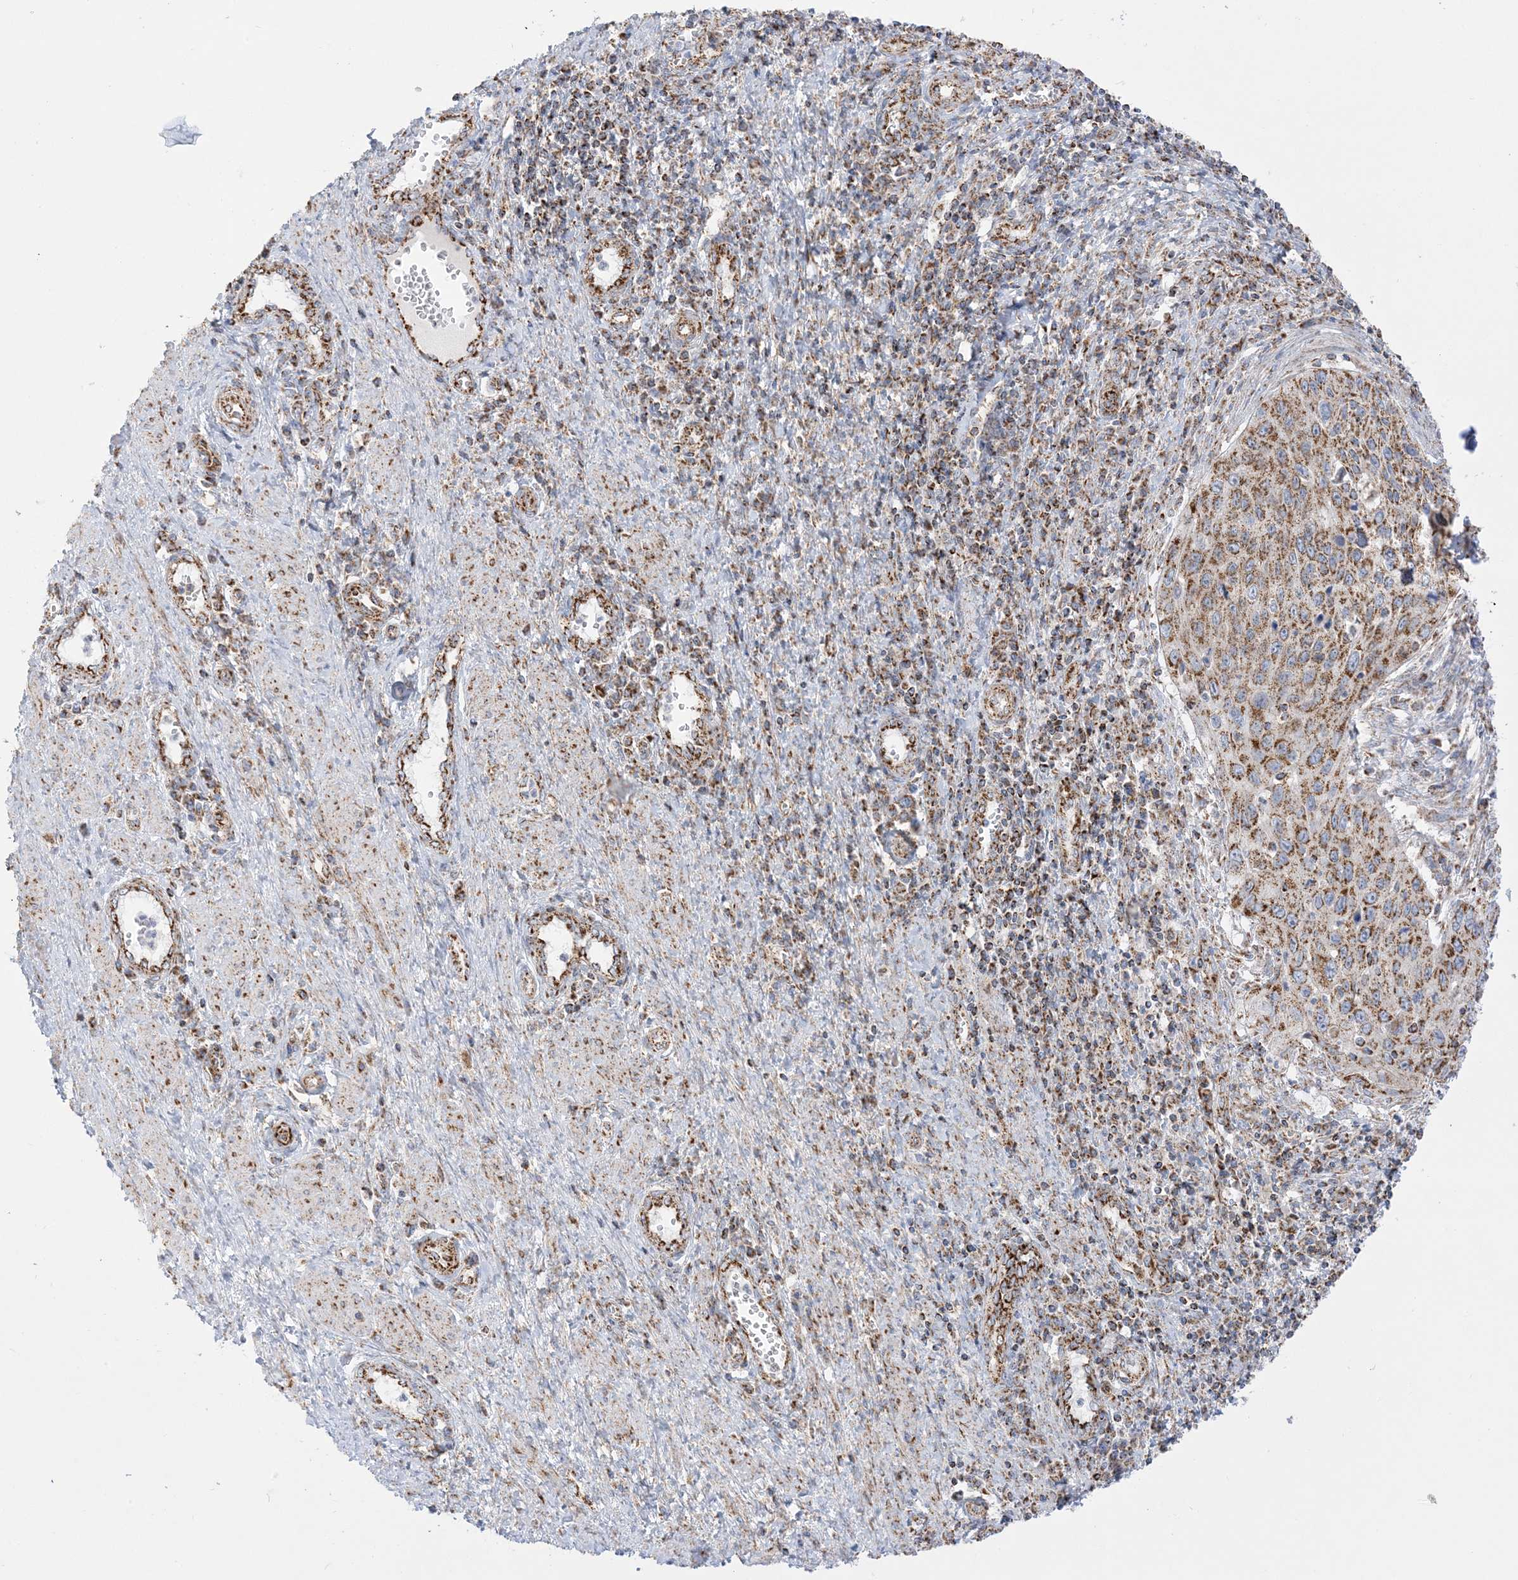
{"staining": {"intensity": "moderate", "quantity": ">75%", "location": "cytoplasmic/membranous"}, "tissue": "cervical cancer", "cell_type": "Tumor cells", "image_type": "cancer", "snomed": [{"axis": "morphology", "description": "Squamous cell carcinoma, NOS"}, {"axis": "topography", "description": "Cervix"}], "caption": "Approximately >75% of tumor cells in cervical squamous cell carcinoma exhibit moderate cytoplasmic/membranous protein expression as visualized by brown immunohistochemical staining.", "gene": "MRPS36", "patient": {"sex": "female", "age": 32}}